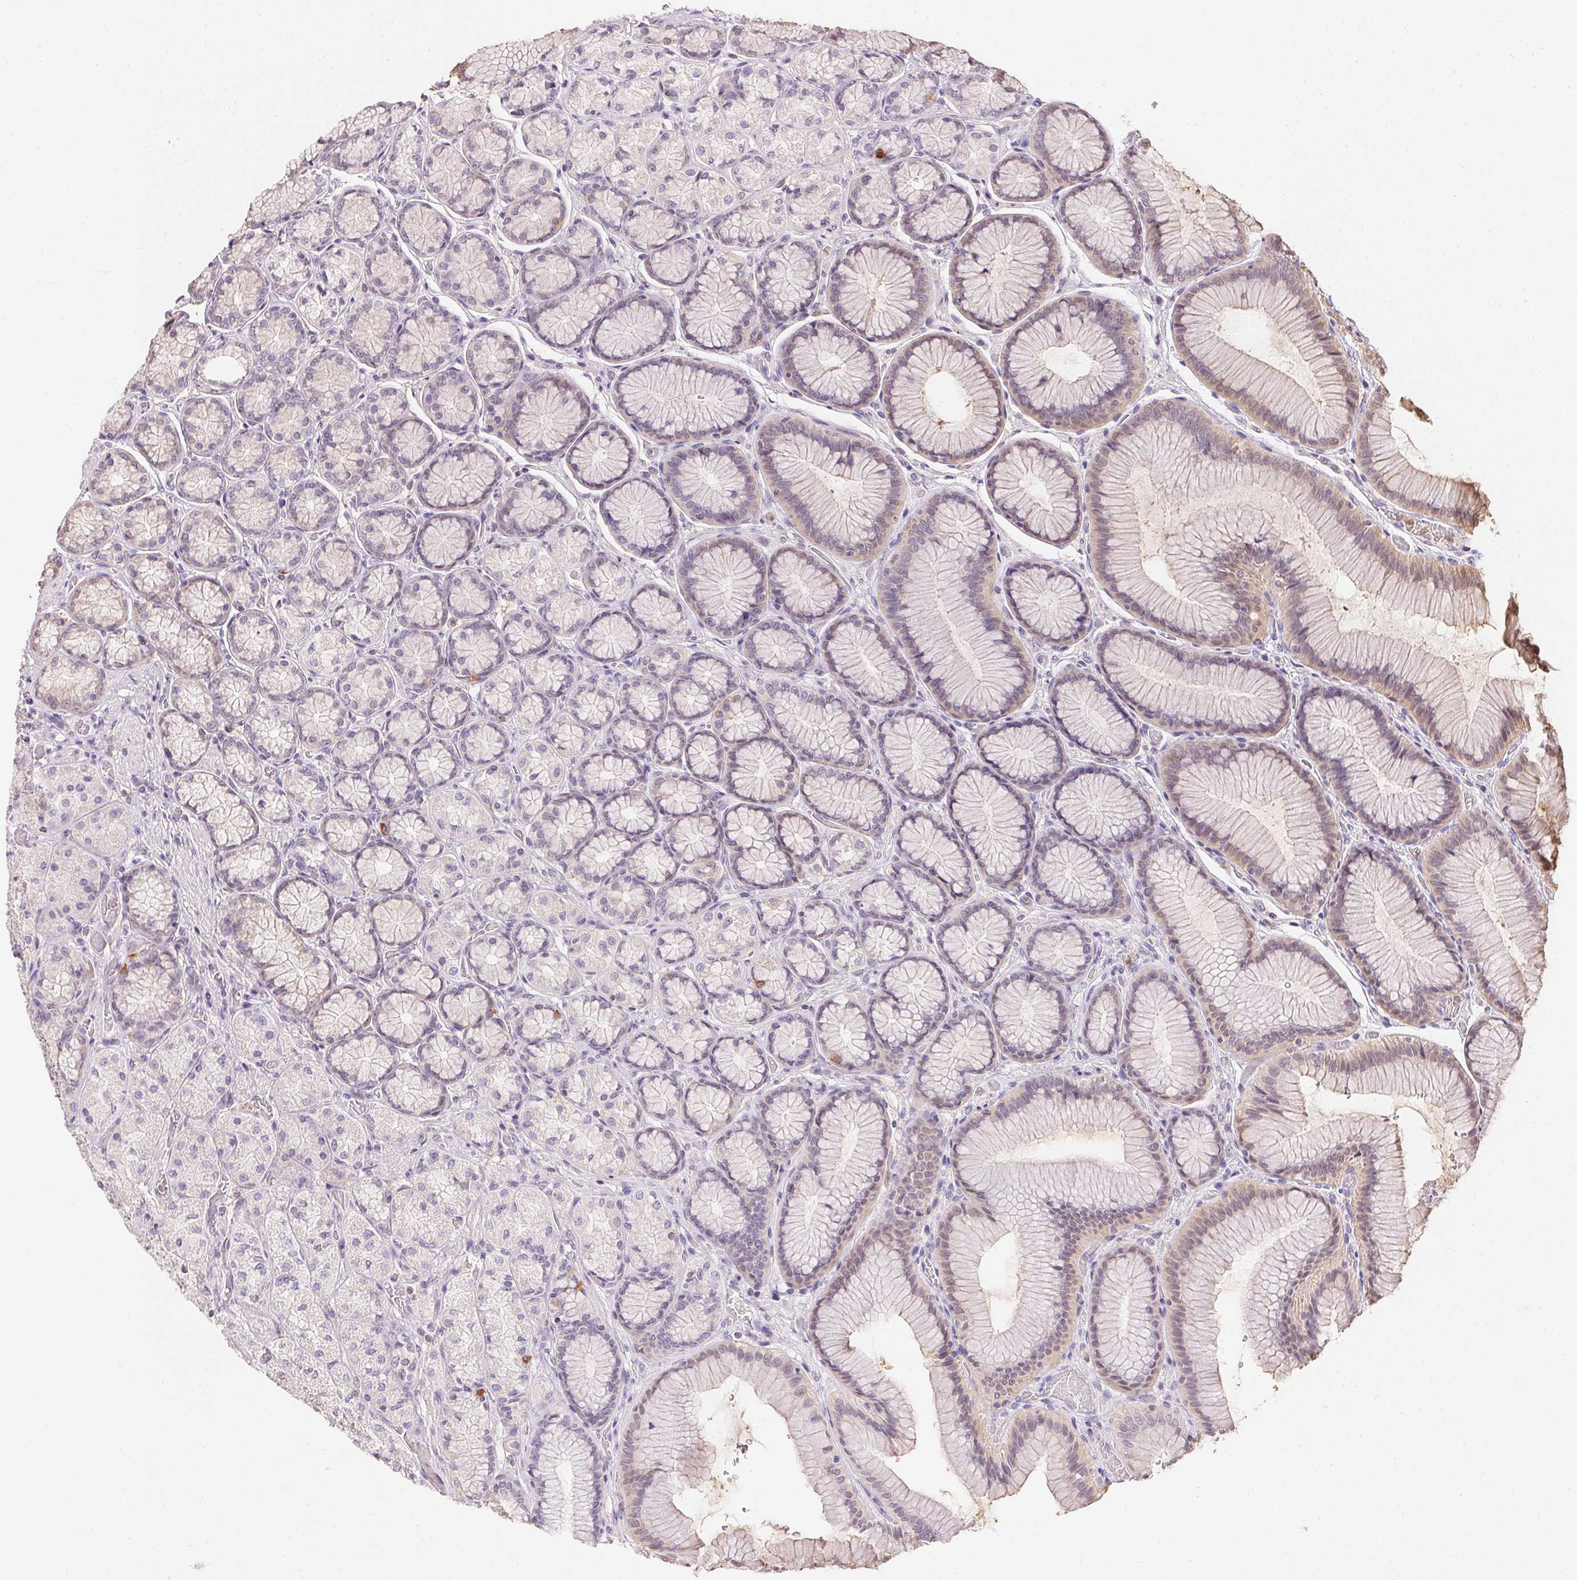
{"staining": {"intensity": "weak", "quantity": "<25%", "location": "cytoplasmic/membranous"}, "tissue": "stomach", "cell_type": "Glandular cells", "image_type": "normal", "snomed": [{"axis": "morphology", "description": "Normal tissue, NOS"}, {"axis": "morphology", "description": "Adenocarcinoma, NOS"}, {"axis": "morphology", "description": "Adenocarcinoma, High grade"}, {"axis": "topography", "description": "Stomach, upper"}, {"axis": "topography", "description": "Stomach"}], "caption": "This is an immunohistochemistry (IHC) histopathology image of normal human stomach. There is no staining in glandular cells.", "gene": "S100A3", "patient": {"sex": "female", "age": 65}}